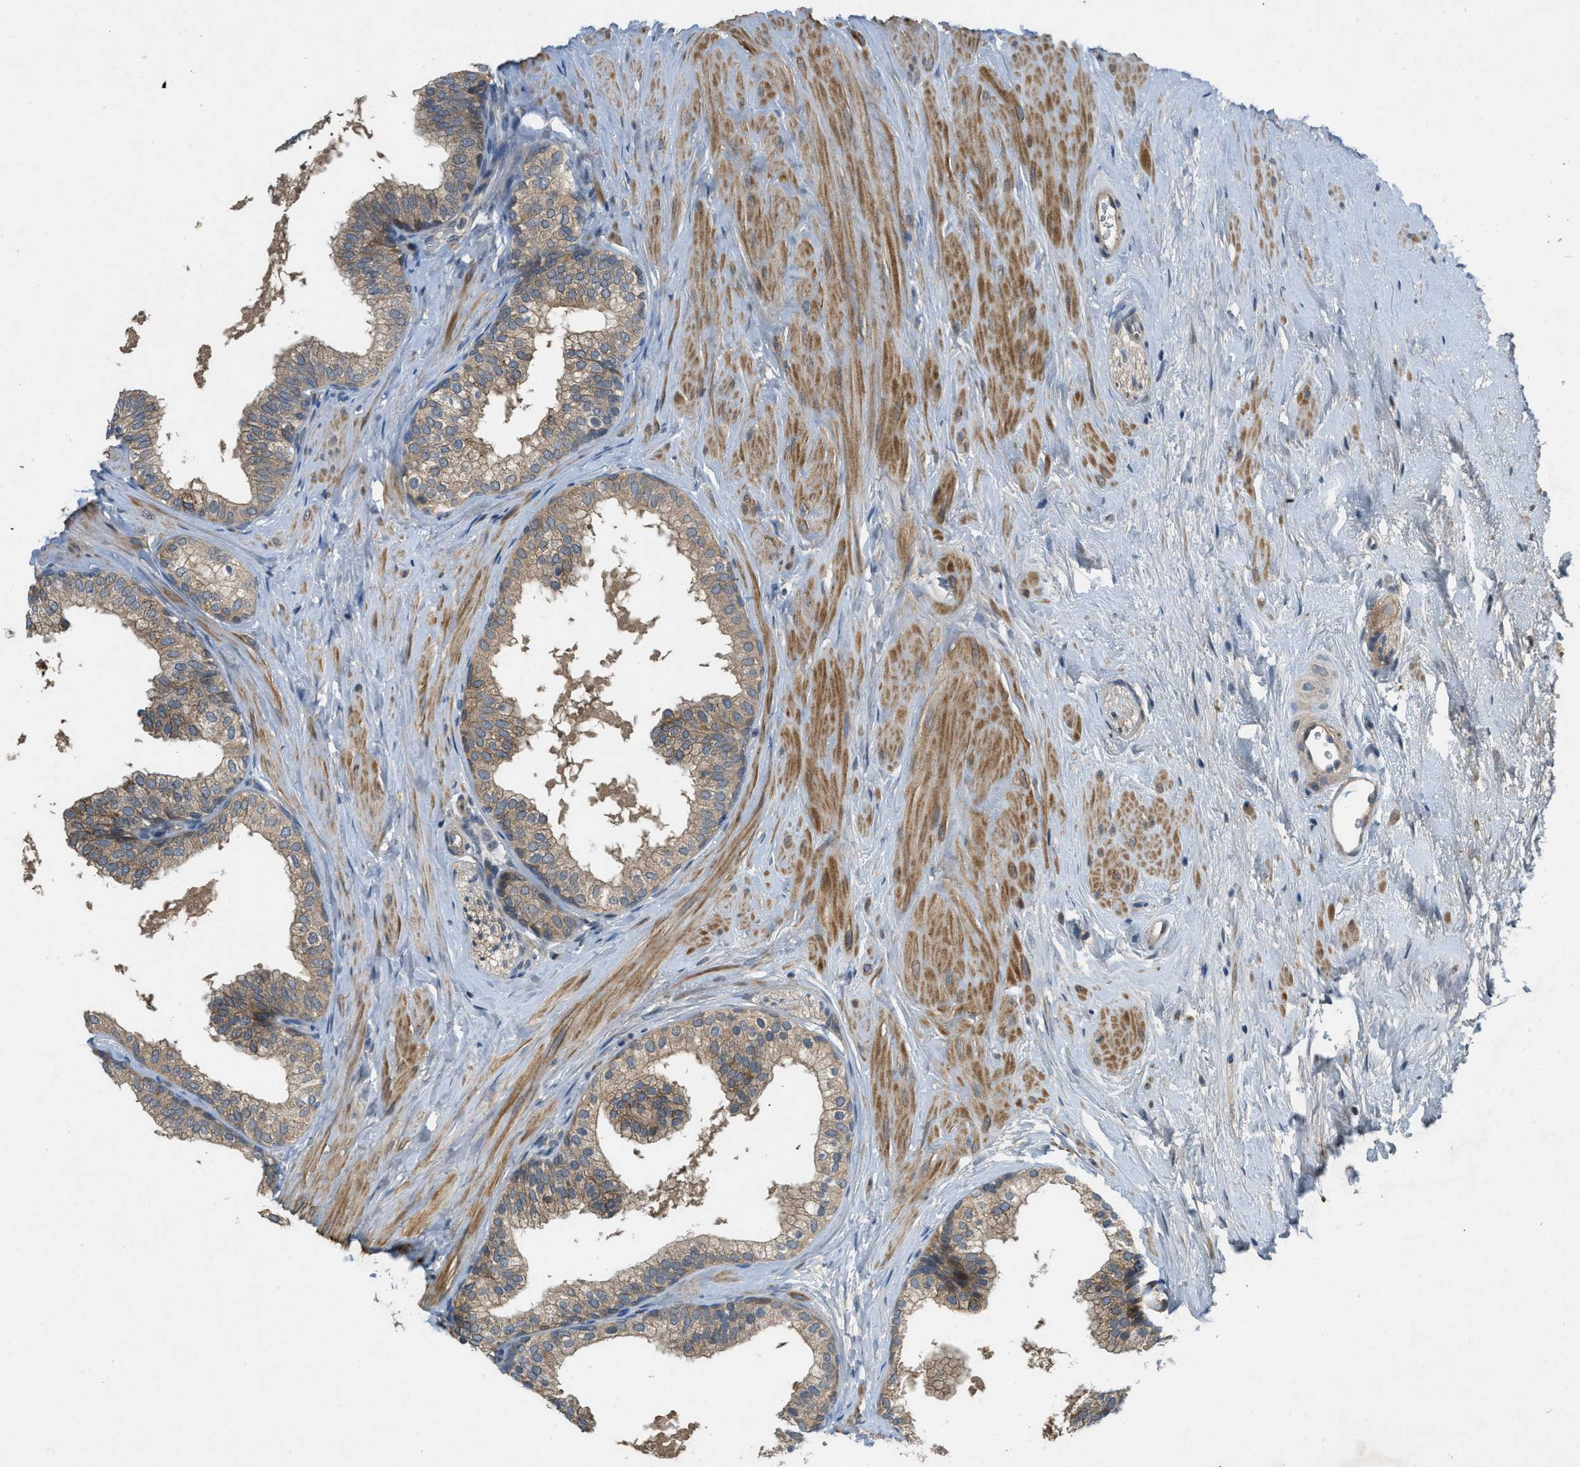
{"staining": {"intensity": "weak", "quantity": ">75%", "location": "cytoplasmic/membranous"}, "tissue": "prostate", "cell_type": "Glandular cells", "image_type": "normal", "snomed": [{"axis": "morphology", "description": "Normal tissue, NOS"}, {"axis": "topography", "description": "Prostate"}], "caption": "This is a micrograph of immunohistochemistry staining of unremarkable prostate, which shows weak positivity in the cytoplasmic/membranous of glandular cells.", "gene": "ADCY6", "patient": {"sex": "male", "age": 60}}